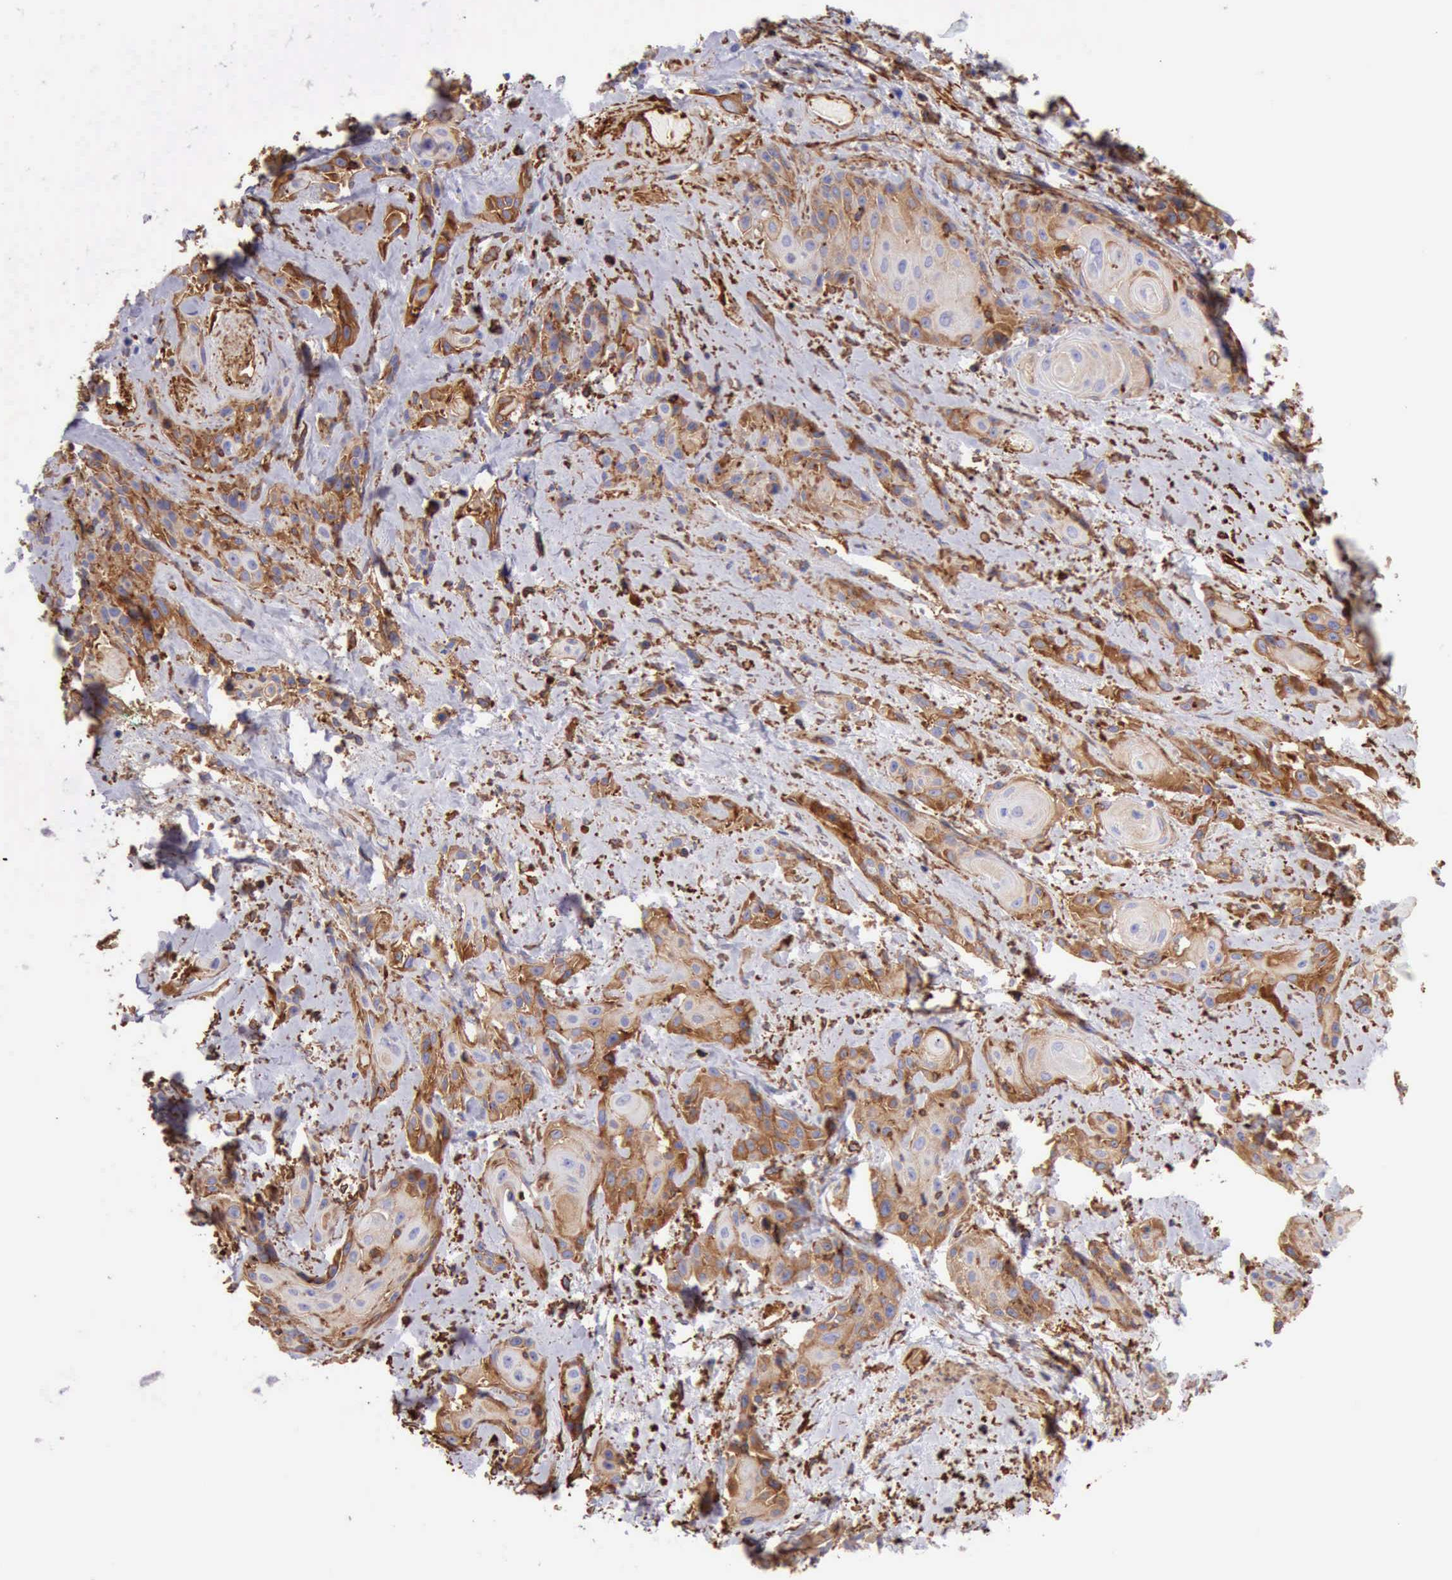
{"staining": {"intensity": "strong", "quantity": "25%-75%", "location": "cytoplasmic/membranous"}, "tissue": "skin cancer", "cell_type": "Tumor cells", "image_type": "cancer", "snomed": [{"axis": "morphology", "description": "Squamous cell carcinoma, NOS"}, {"axis": "topography", "description": "Skin"}, {"axis": "topography", "description": "Anal"}], "caption": "Immunohistochemical staining of human skin squamous cell carcinoma shows high levels of strong cytoplasmic/membranous protein positivity in about 25%-75% of tumor cells. The protein of interest is shown in brown color, while the nuclei are stained blue.", "gene": "FLNA", "patient": {"sex": "male", "age": 64}}